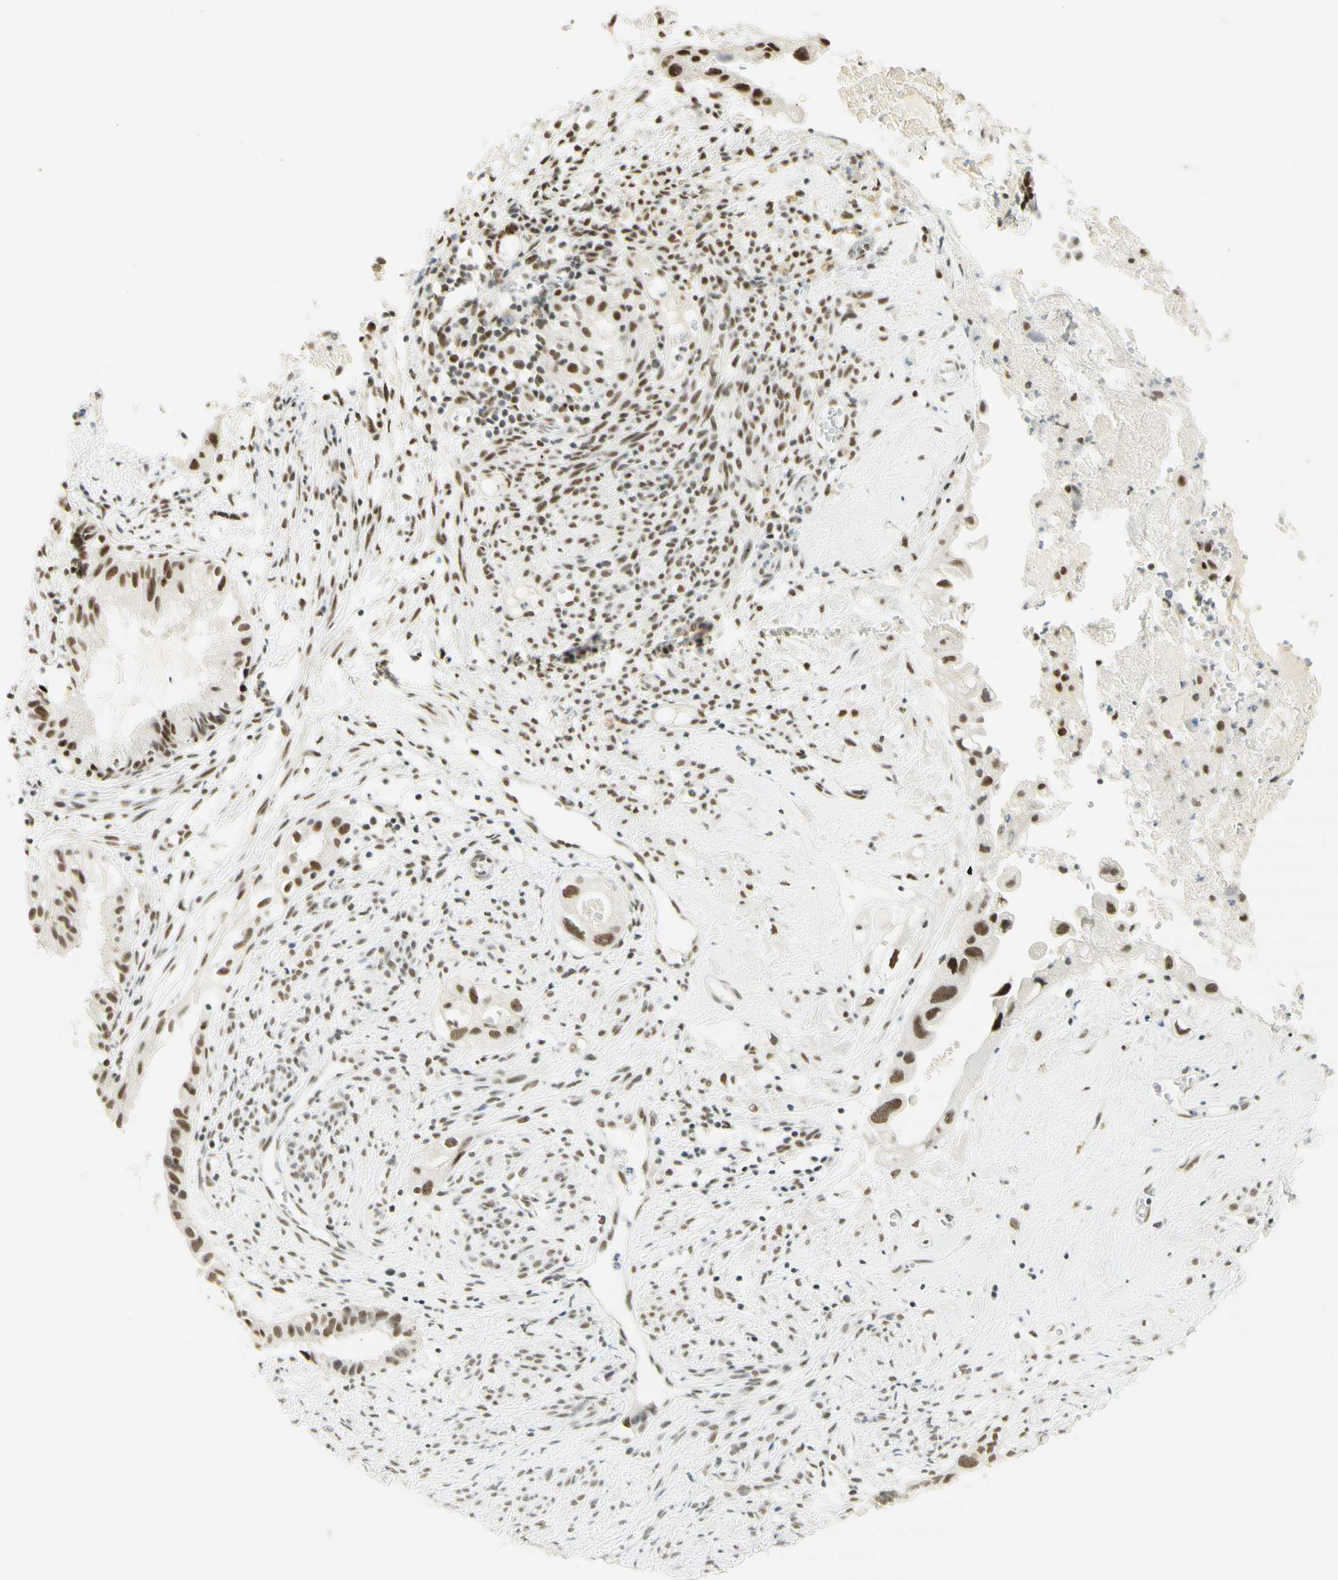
{"staining": {"intensity": "moderate", "quantity": "25%-75%", "location": "nuclear"}, "tissue": "cervical cancer", "cell_type": "Tumor cells", "image_type": "cancer", "snomed": [{"axis": "morphology", "description": "Normal tissue, NOS"}, {"axis": "morphology", "description": "Adenocarcinoma, NOS"}, {"axis": "topography", "description": "Cervix"}, {"axis": "topography", "description": "Endometrium"}], "caption": "This is a micrograph of immunohistochemistry (IHC) staining of cervical adenocarcinoma, which shows moderate expression in the nuclear of tumor cells.", "gene": "PMS2", "patient": {"sex": "female", "age": 86}}